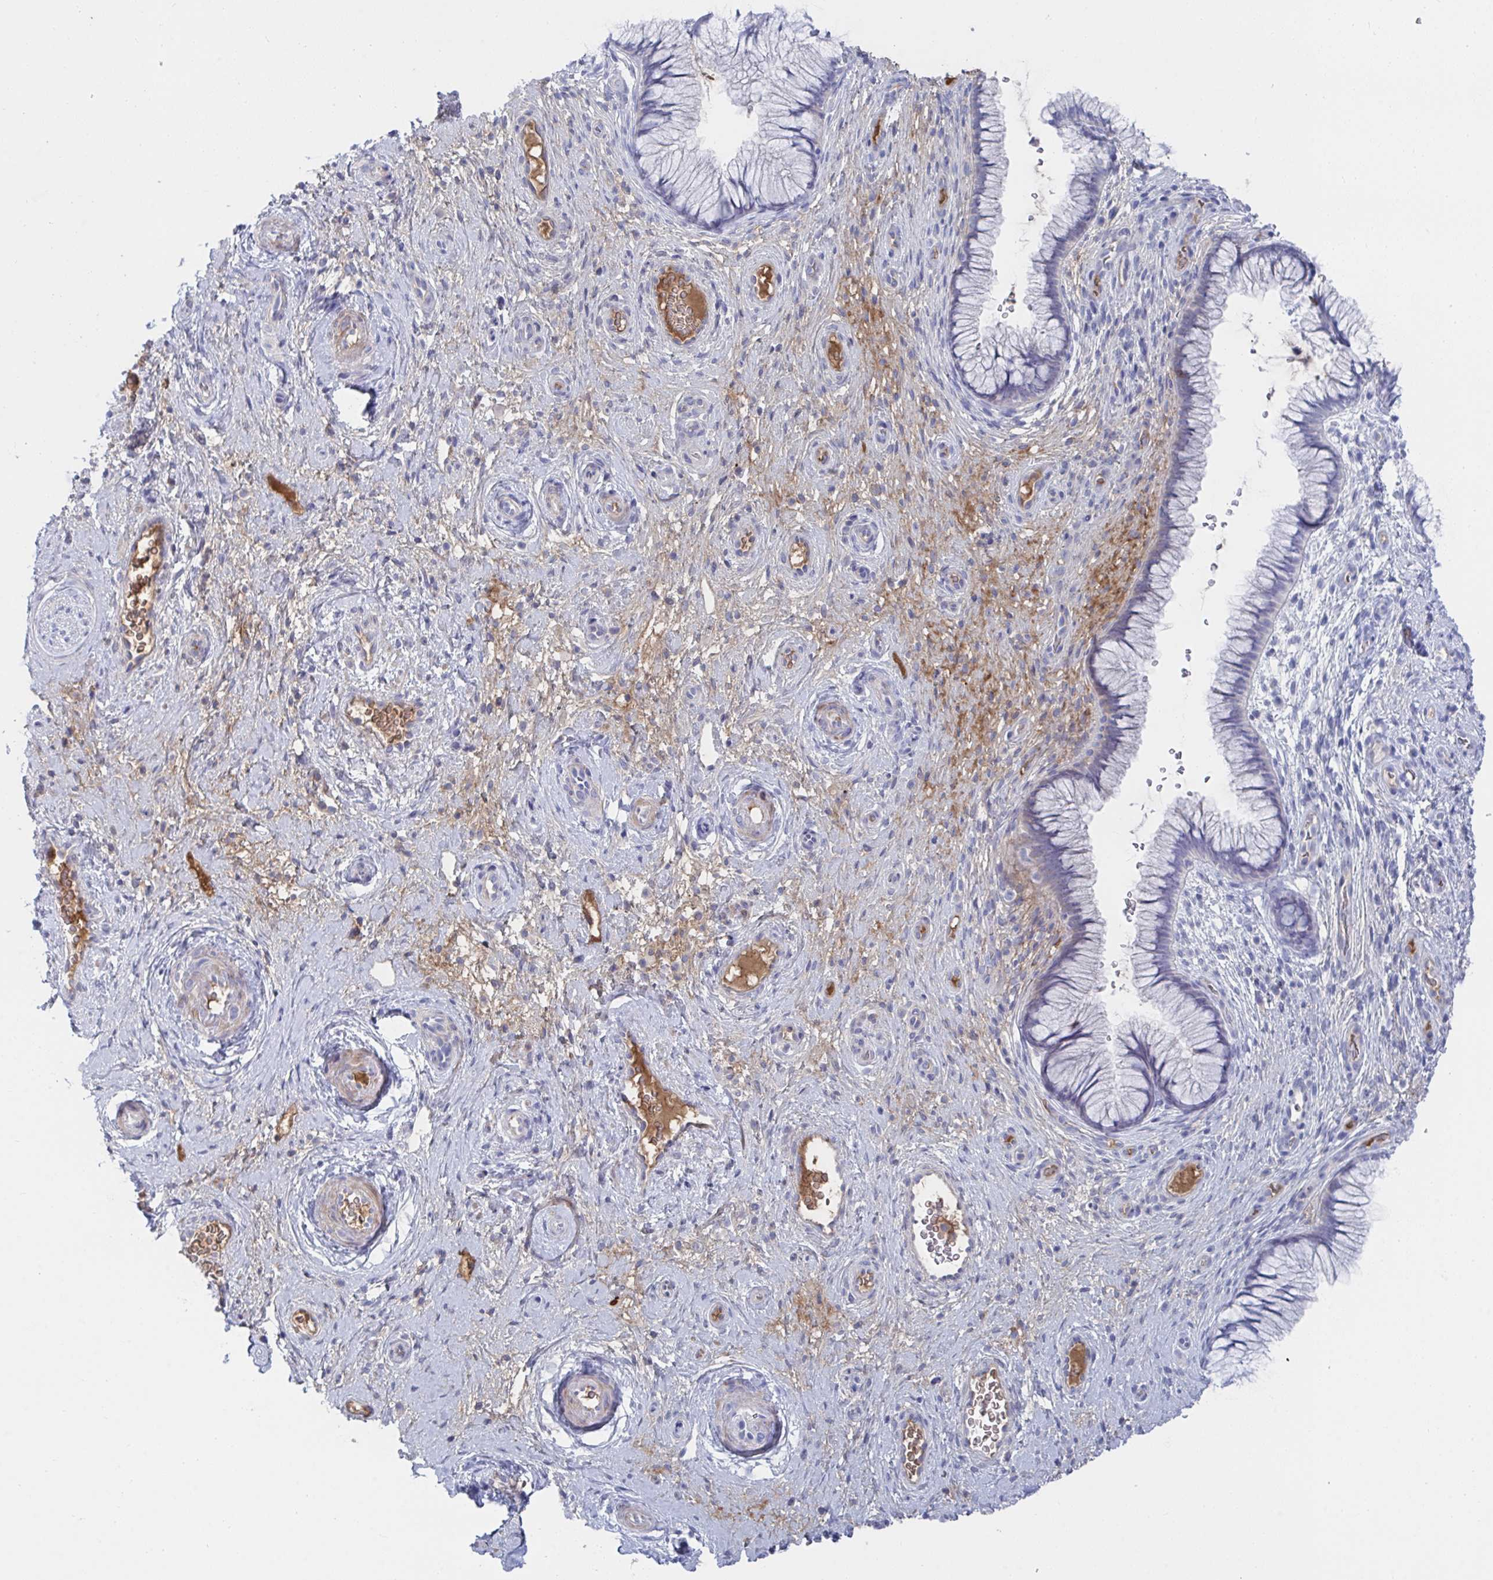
{"staining": {"intensity": "negative", "quantity": "none", "location": "none"}, "tissue": "cervix", "cell_type": "Glandular cells", "image_type": "normal", "snomed": [{"axis": "morphology", "description": "Normal tissue, NOS"}, {"axis": "topography", "description": "Cervix"}], "caption": "Immunohistochemistry (IHC) of normal cervix demonstrates no expression in glandular cells. The staining was performed using DAB to visualize the protein expression in brown, while the nuclei were stained in blue with hematoxylin (Magnification: 20x).", "gene": "TNFAIP6", "patient": {"sex": "female", "age": 34}}